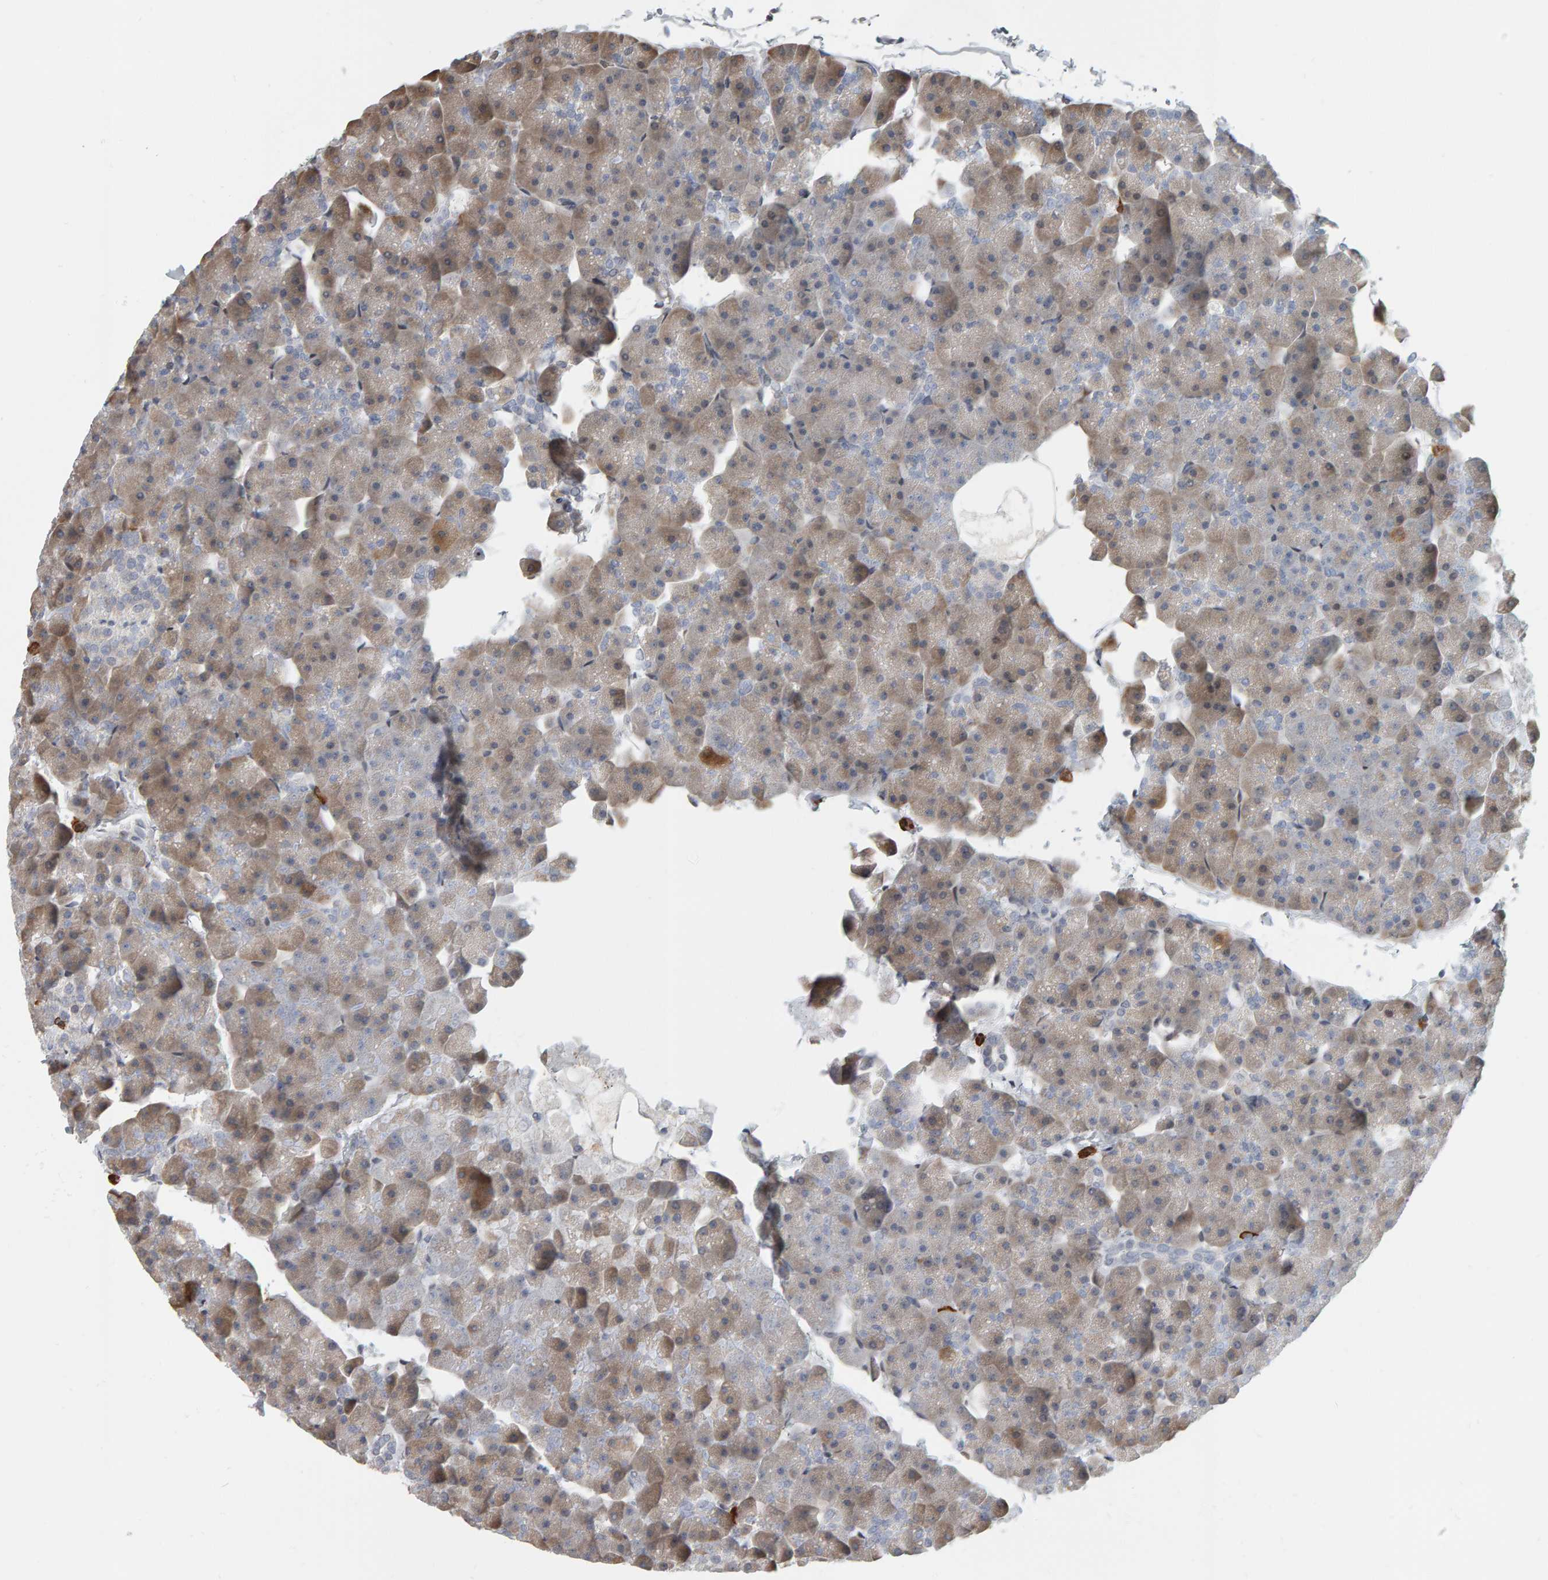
{"staining": {"intensity": "moderate", "quantity": "25%-75%", "location": "cytoplasmic/membranous,nuclear"}, "tissue": "pancreas", "cell_type": "Exocrine glandular cells", "image_type": "normal", "snomed": [{"axis": "morphology", "description": "Normal tissue, NOS"}, {"axis": "topography", "description": "Pancreas"}], "caption": "Normal pancreas reveals moderate cytoplasmic/membranous,nuclear expression in approximately 25%-75% of exocrine glandular cells, visualized by immunohistochemistry. (Brightfield microscopy of DAB IHC at high magnification).", "gene": "ATF7IP", "patient": {"sex": "male", "age": 35}}